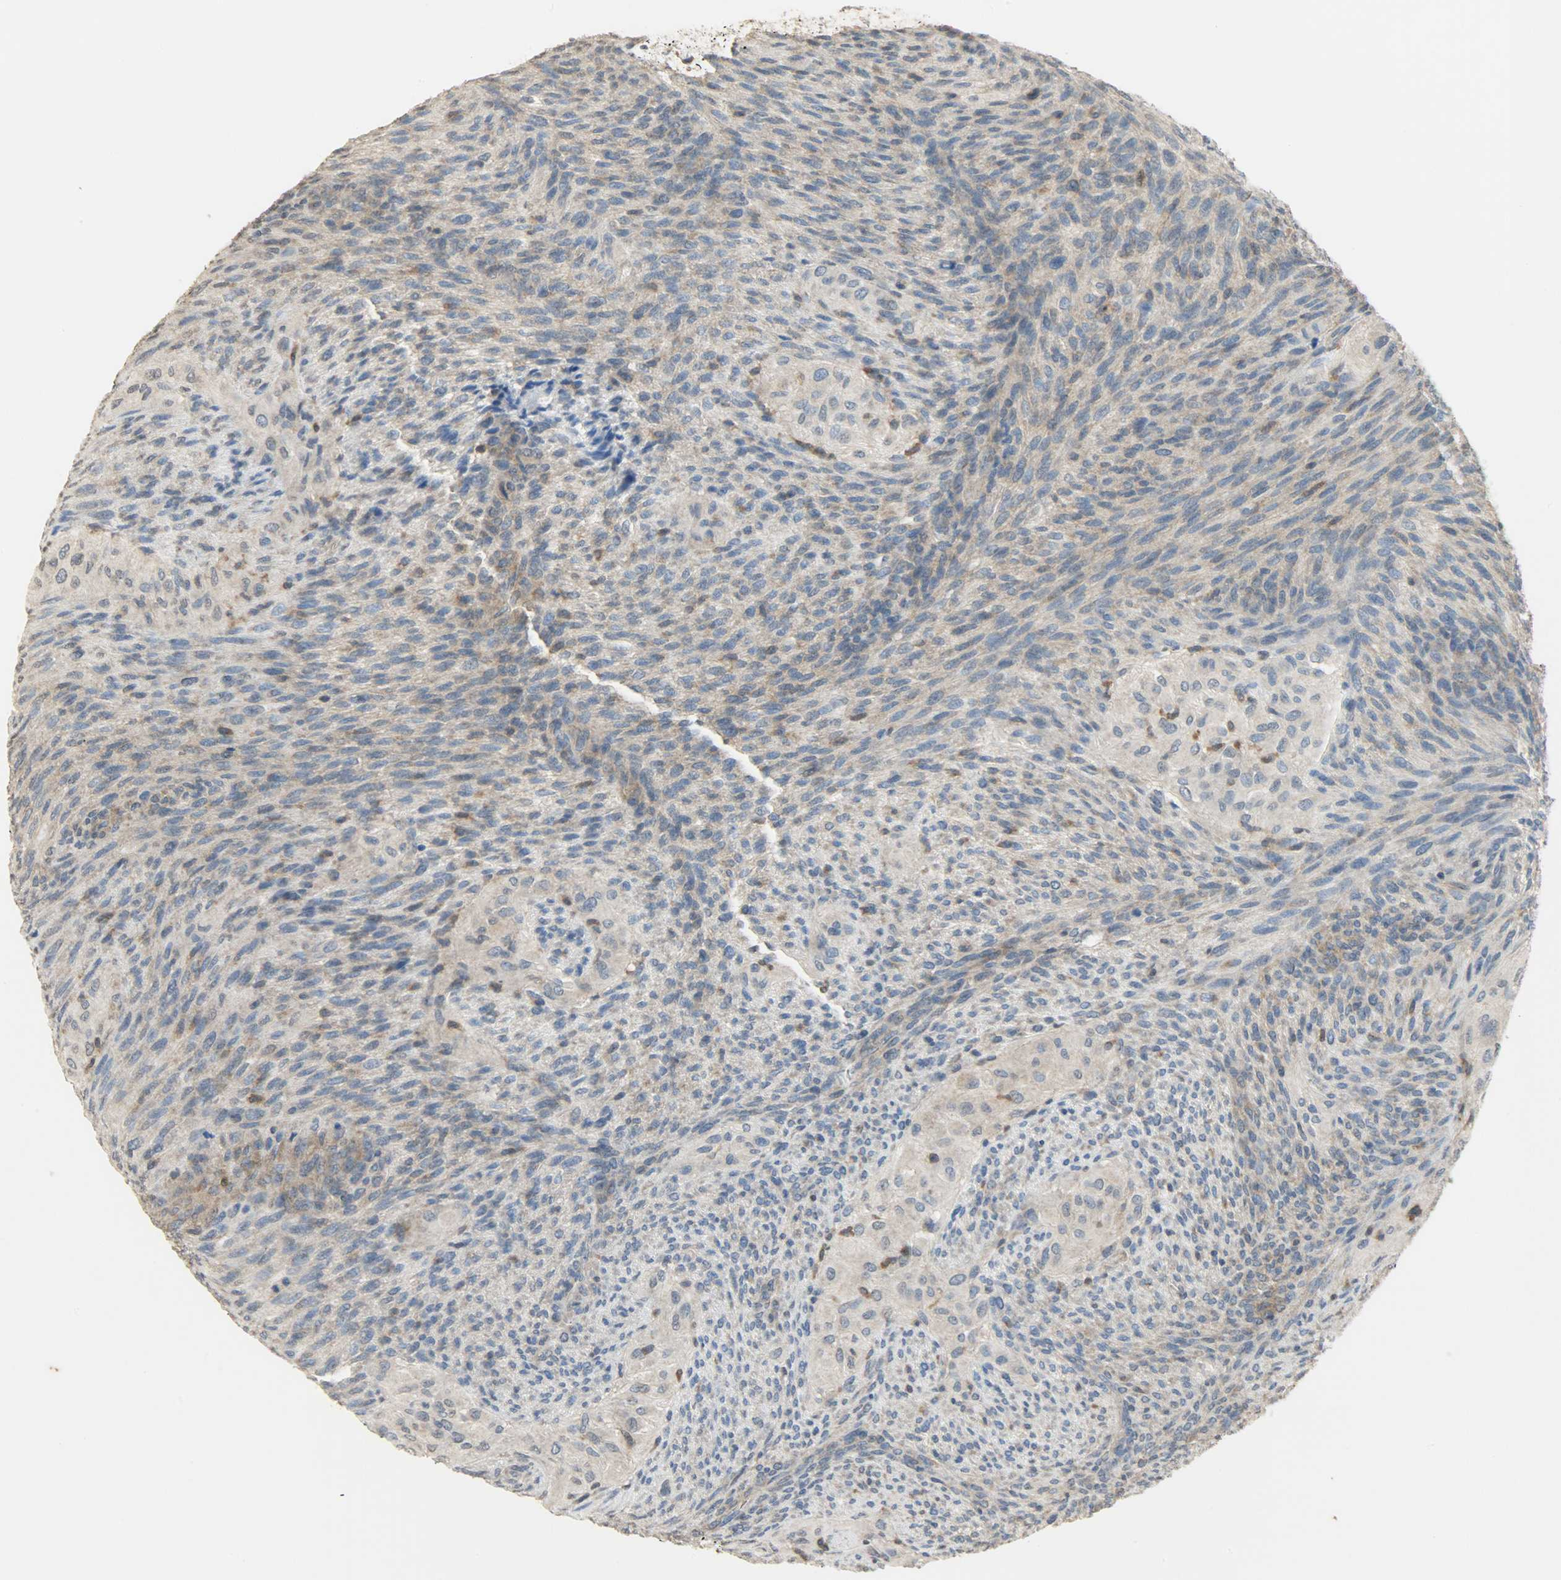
{"staining": {"intensity": "moderate", "quantity": ">75%", "location": "cytoplasmic/membranous"}, "tissue": "glioma", "cell_type": "Tumor cells", "image_type": "cancer", "snomed": [{"axis": "morphology", "description": "Glioma, malignant, High grade"}, {"axis": "topography", "description": "Cerebral cortex"}], "caption": "Immunohistochemical staining of glioma demonstrates medium levels of moderate cytoplasmic/membranous protein positivity in about >75% of tumor cells. (brown staining indicates protein expression, while blue staining denotes nuclei).", "gene": "TRIM21", "patient": {"sex": "female", "age": 55}}